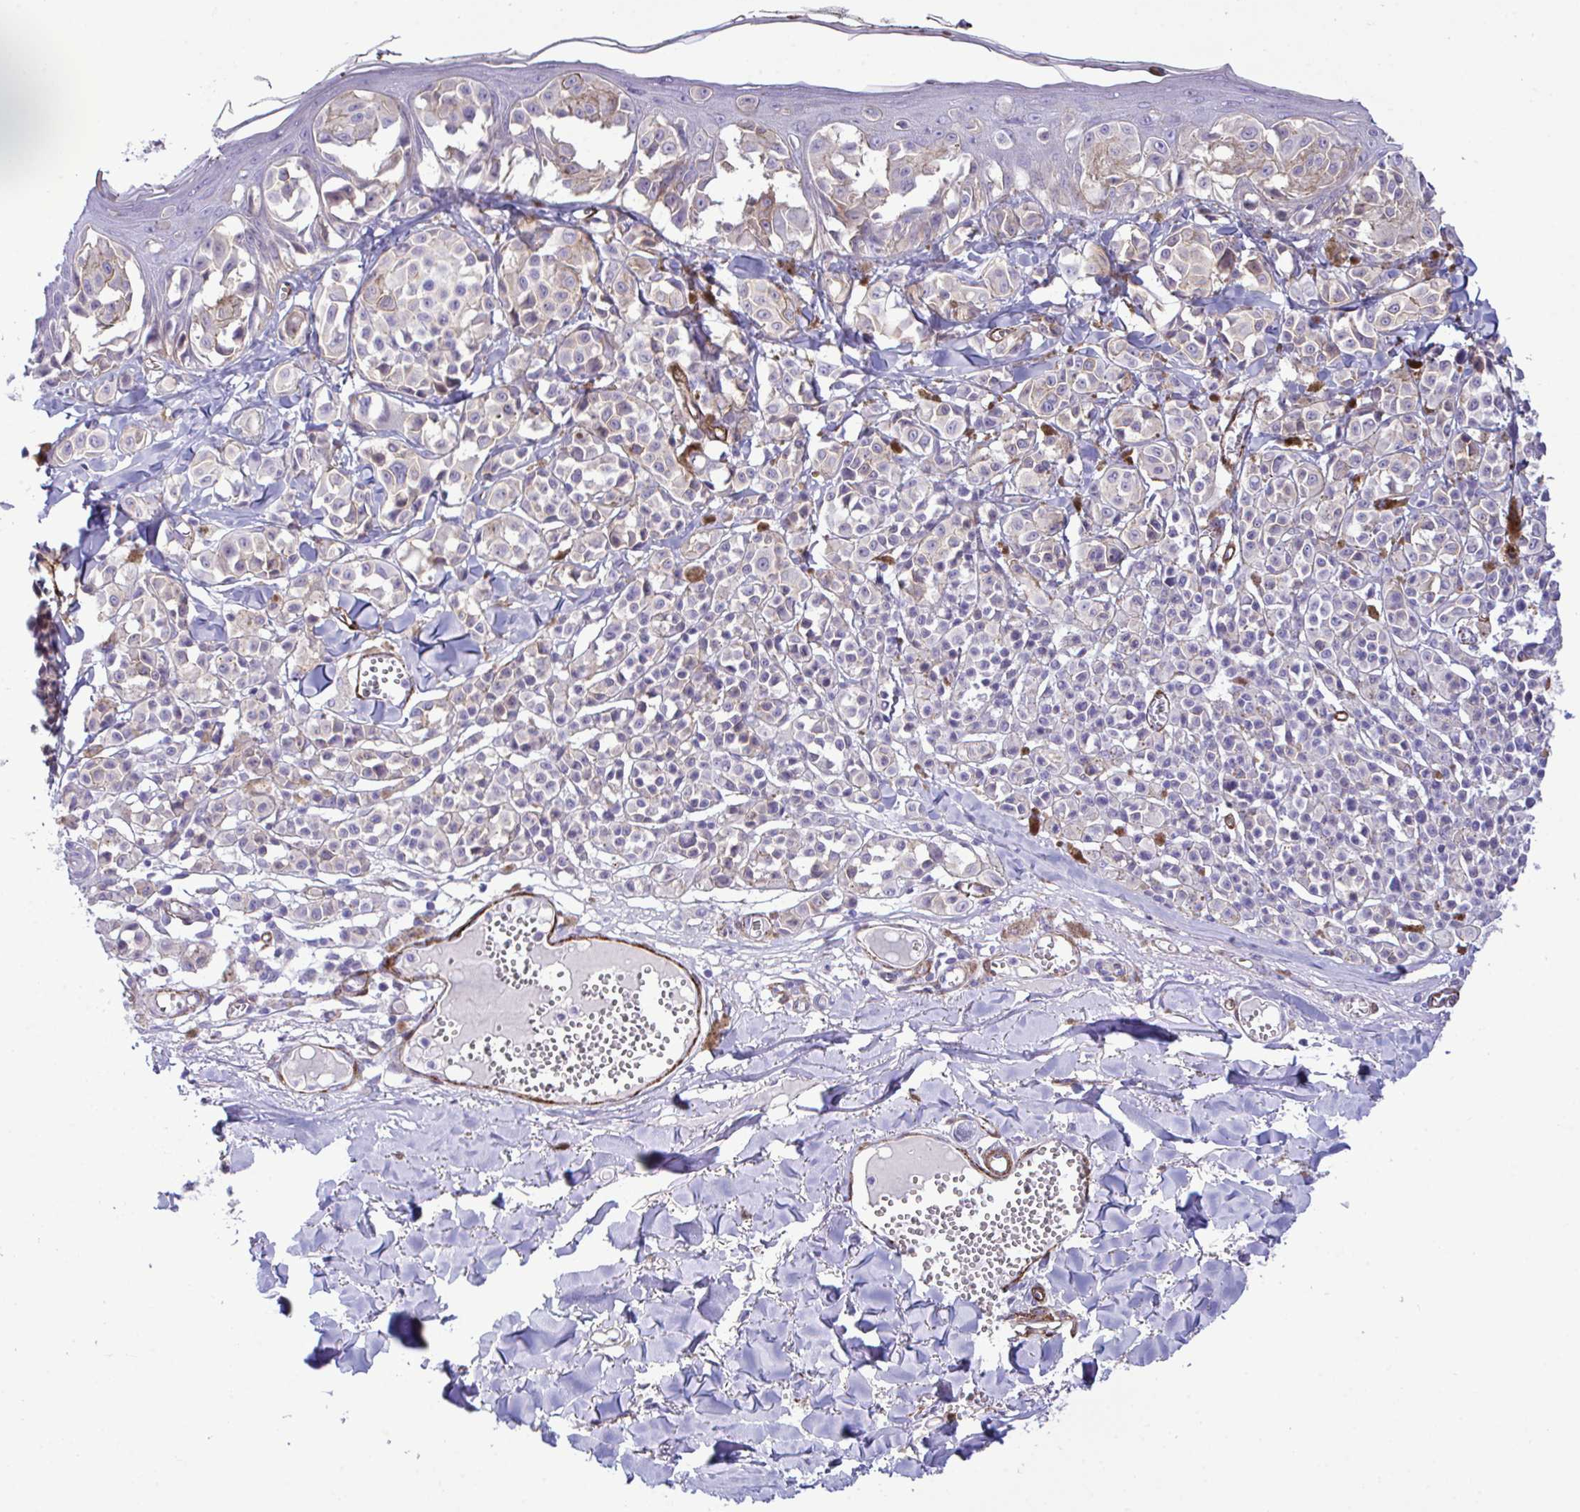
{"staining": {"intensity": "moderate", "quantity": "<25%", "location": "cytoplasmic/membranous"}, "tissue": "melanoma", "cell_type": "Tumor cells", "image_type": "cancer", "snomed": [{"axis": "morphology", "description": "Malignant melanoma, NOS"}, {"axis": "topography", "description": "Skin"}], "caption": "Brown immunohistochemical staining in human melanoma displays moderate cytoplasmic/membranous staining in about <25% of tumor cells.", "gene": "SYNPO2L", "patient": {"sex": "female", "age": 43}}